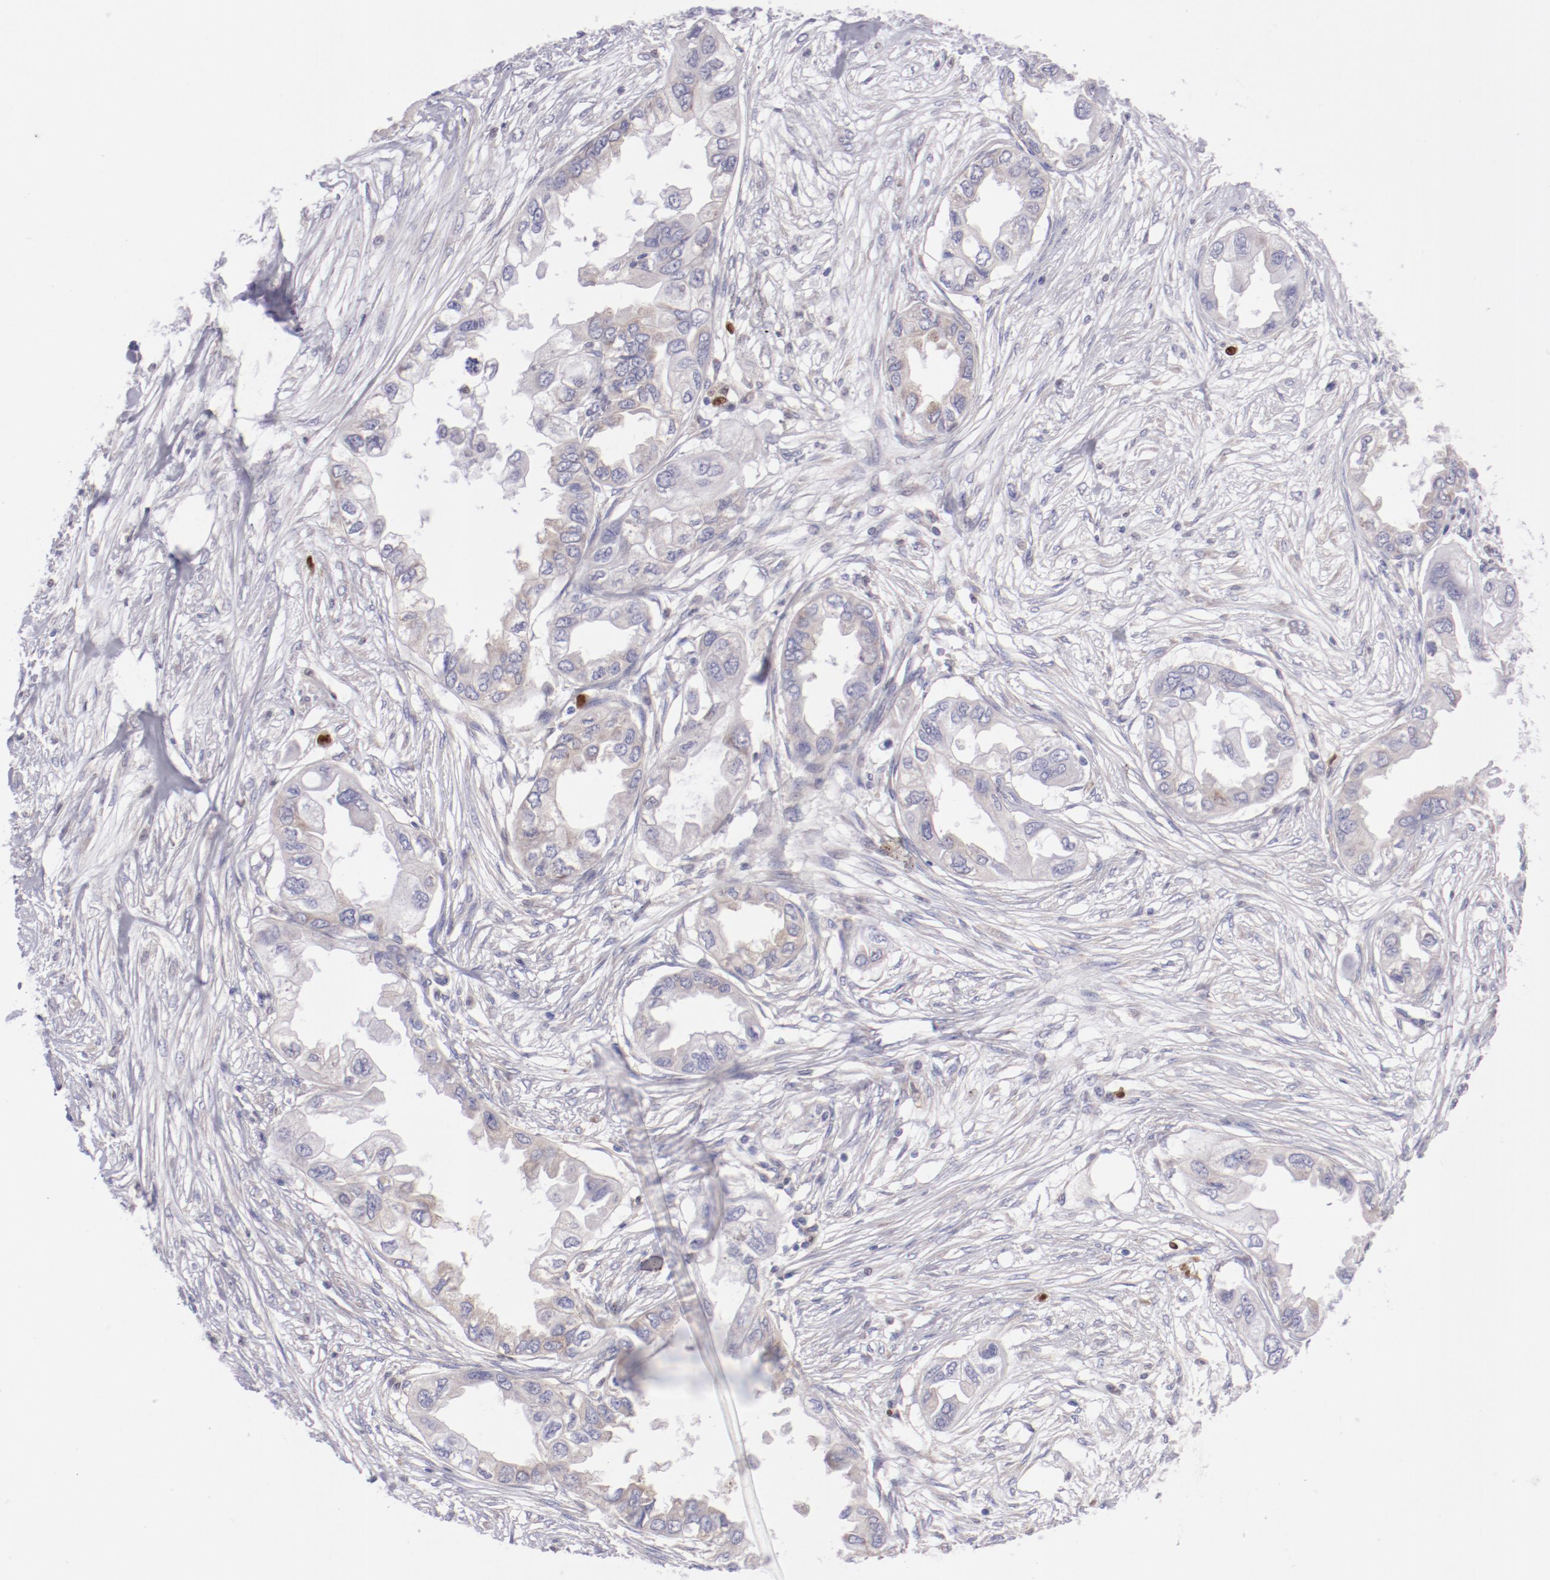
{"staining": {"intensity": "negative", "quantity": "none", "location": "none"}, "tissue": "endometrial cancer", "cell_type": "Tumor cells", "image_type": "cancer", "snomed": [{"axis": "morphology", "description": "Adenocarcinoma, NOS"}, {"axis": "topography", "description": "Endometrium"}], "caption": "Histopathology image shows no significant protein staining in tumor cells of endometrial adenocarcinoma.", "gene": "IRF8", "patient": {"sex": "female", "age": 67}}